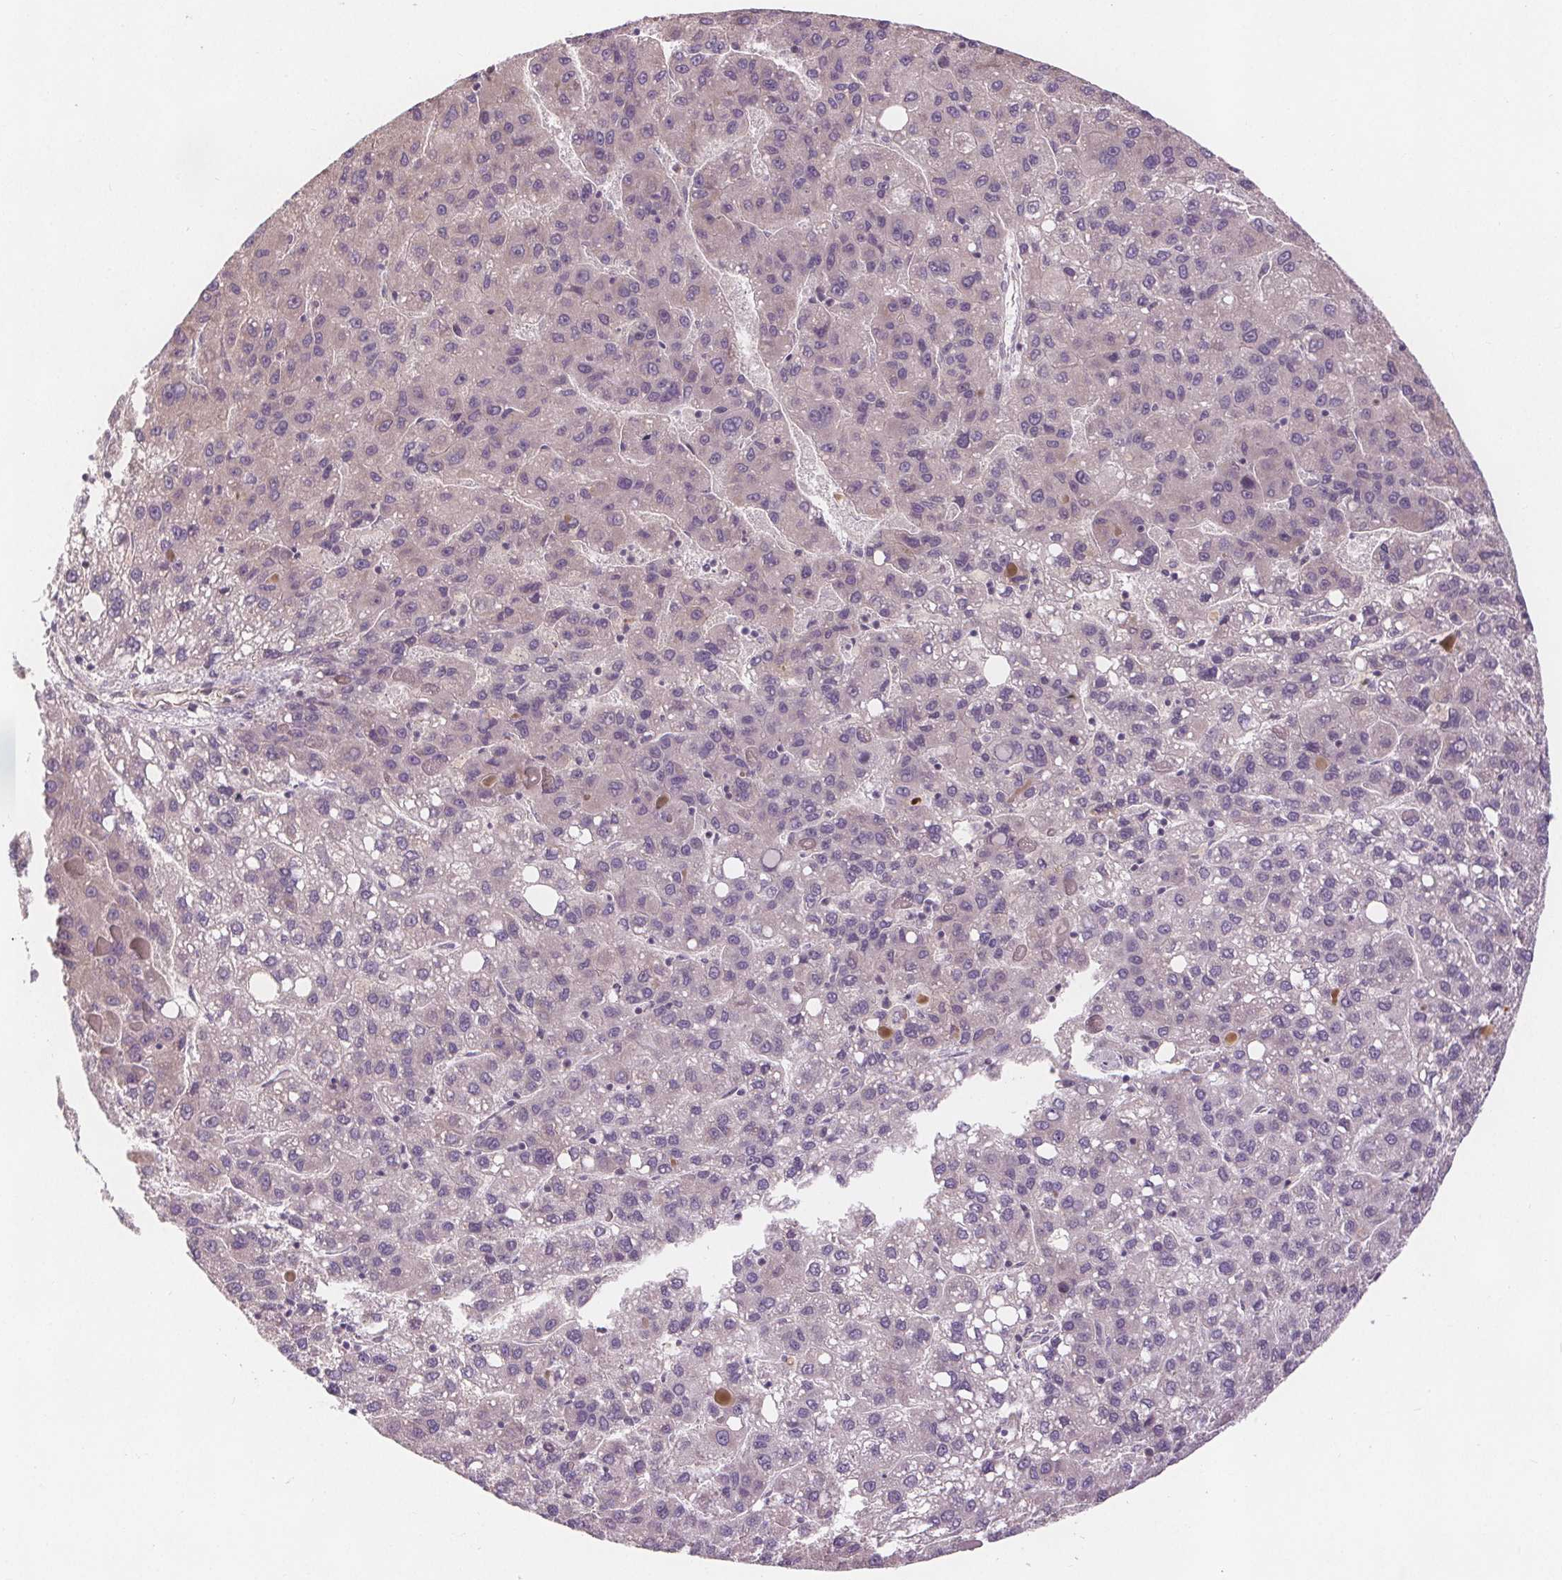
{"staining": {"intensity": "negative", "quantity": "none", "location": "none"}, "tissue": "liver cancer", "cell_type": "Tumor cells", "image_type": "cancer", "snomed": [{"axis": "morphology", "description": "Carcinoma, Hepatocellular, NOS"}, {"axis": "topography", "description": "Liver"}], "caption": "This is an IHC image of human liver cancer. There is no expression in tumor cells.", "gene": "TMEM80", "patient": {"sex": "female", "age": 82}}